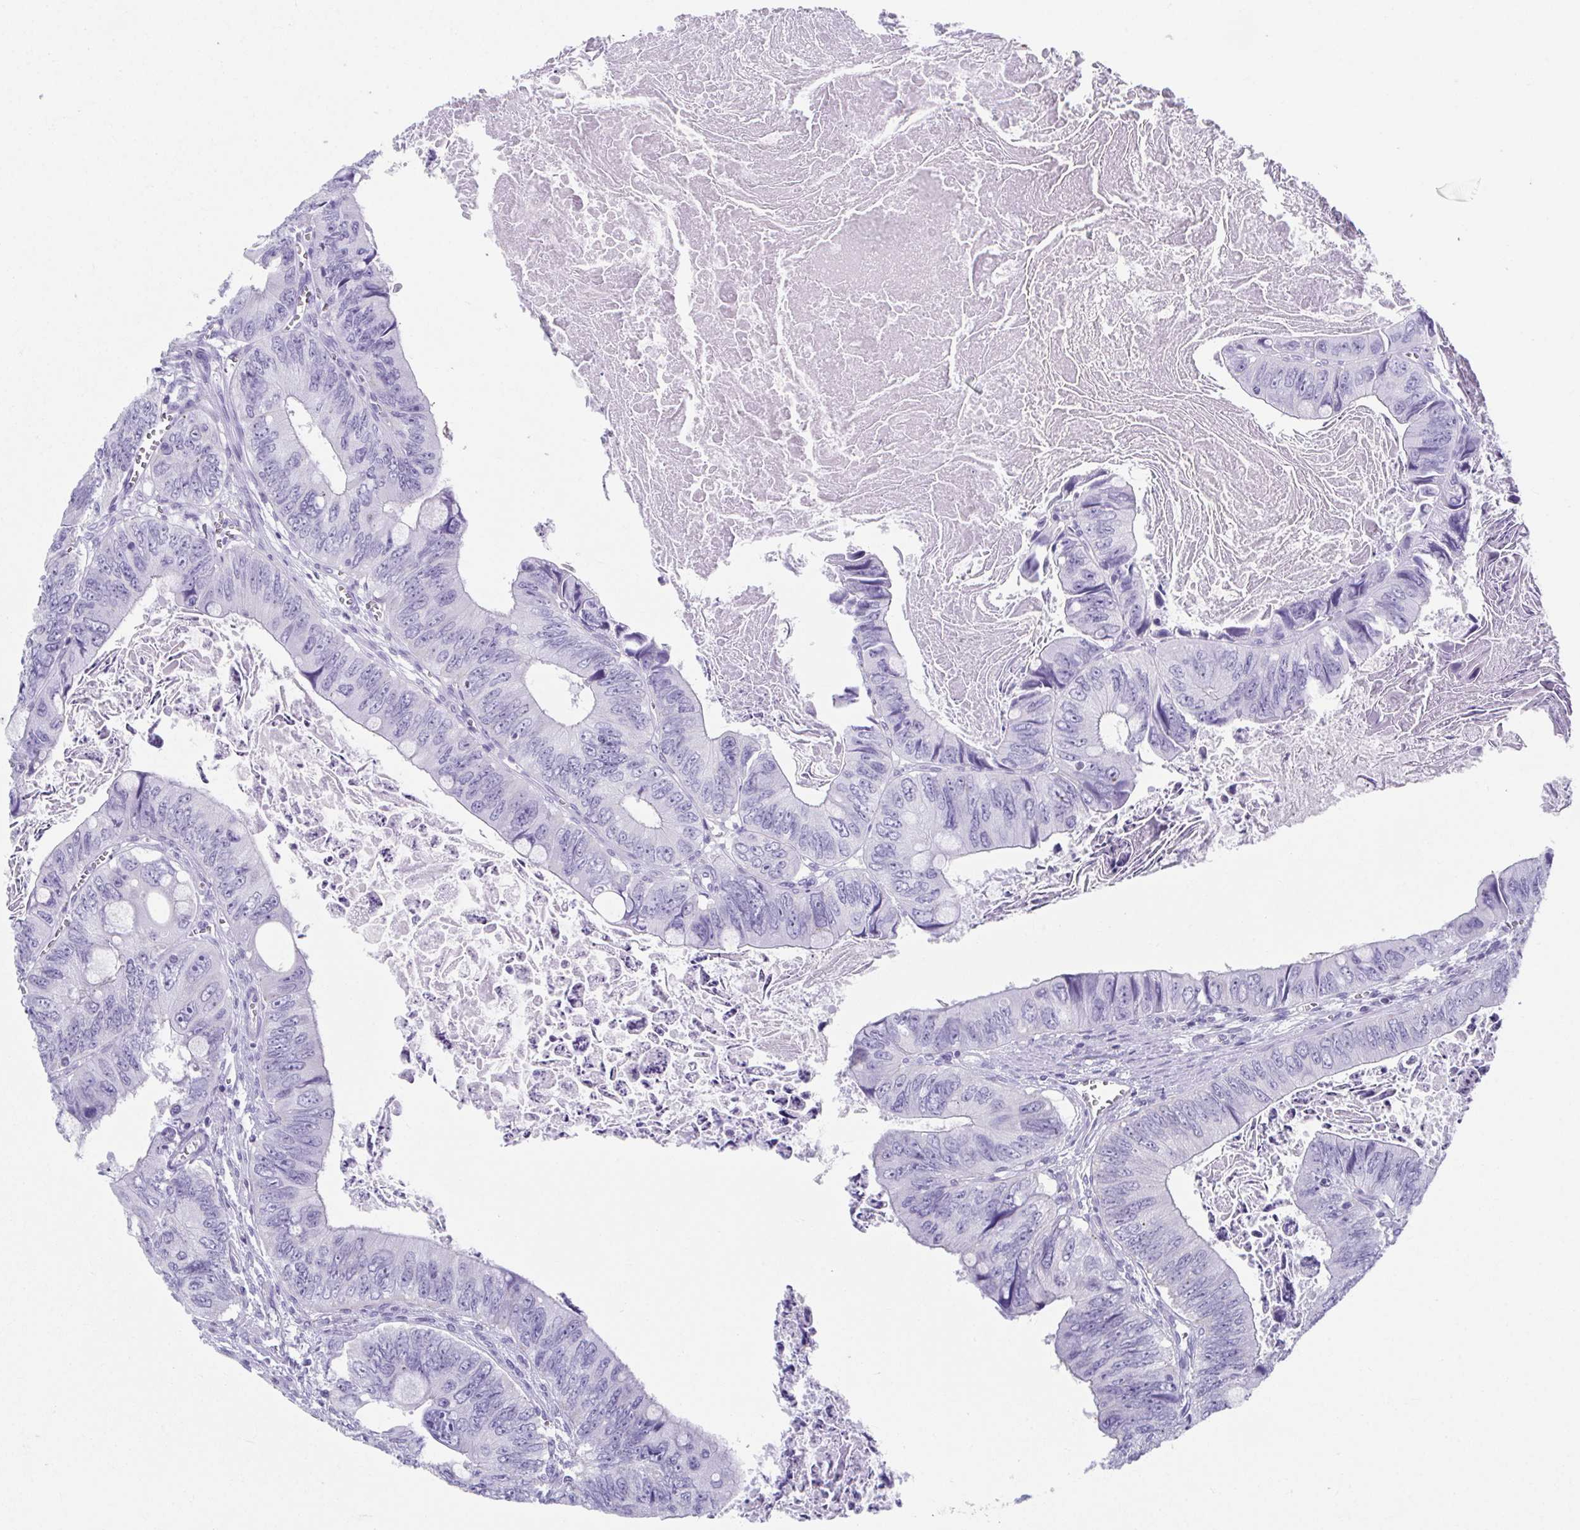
{"staining": {"intensity": "negative", "quantity": "none", "location": "none"}, "tissue": "colorectal cancer", "cell_type": "Tumor cells", "image_type": "cancer", "snomed": [{"axis": "morphology", "description": "Adenocarcinoma, NOS"}, {"axis": "topography", "description": "Colon"}], "caption": "The immunohistochemistry image has no significant expression in tumor cells of colorectal adenocarcinoma tissue.", "gene": "GHRL", "patient": {"sex": "female", "age": 84}}